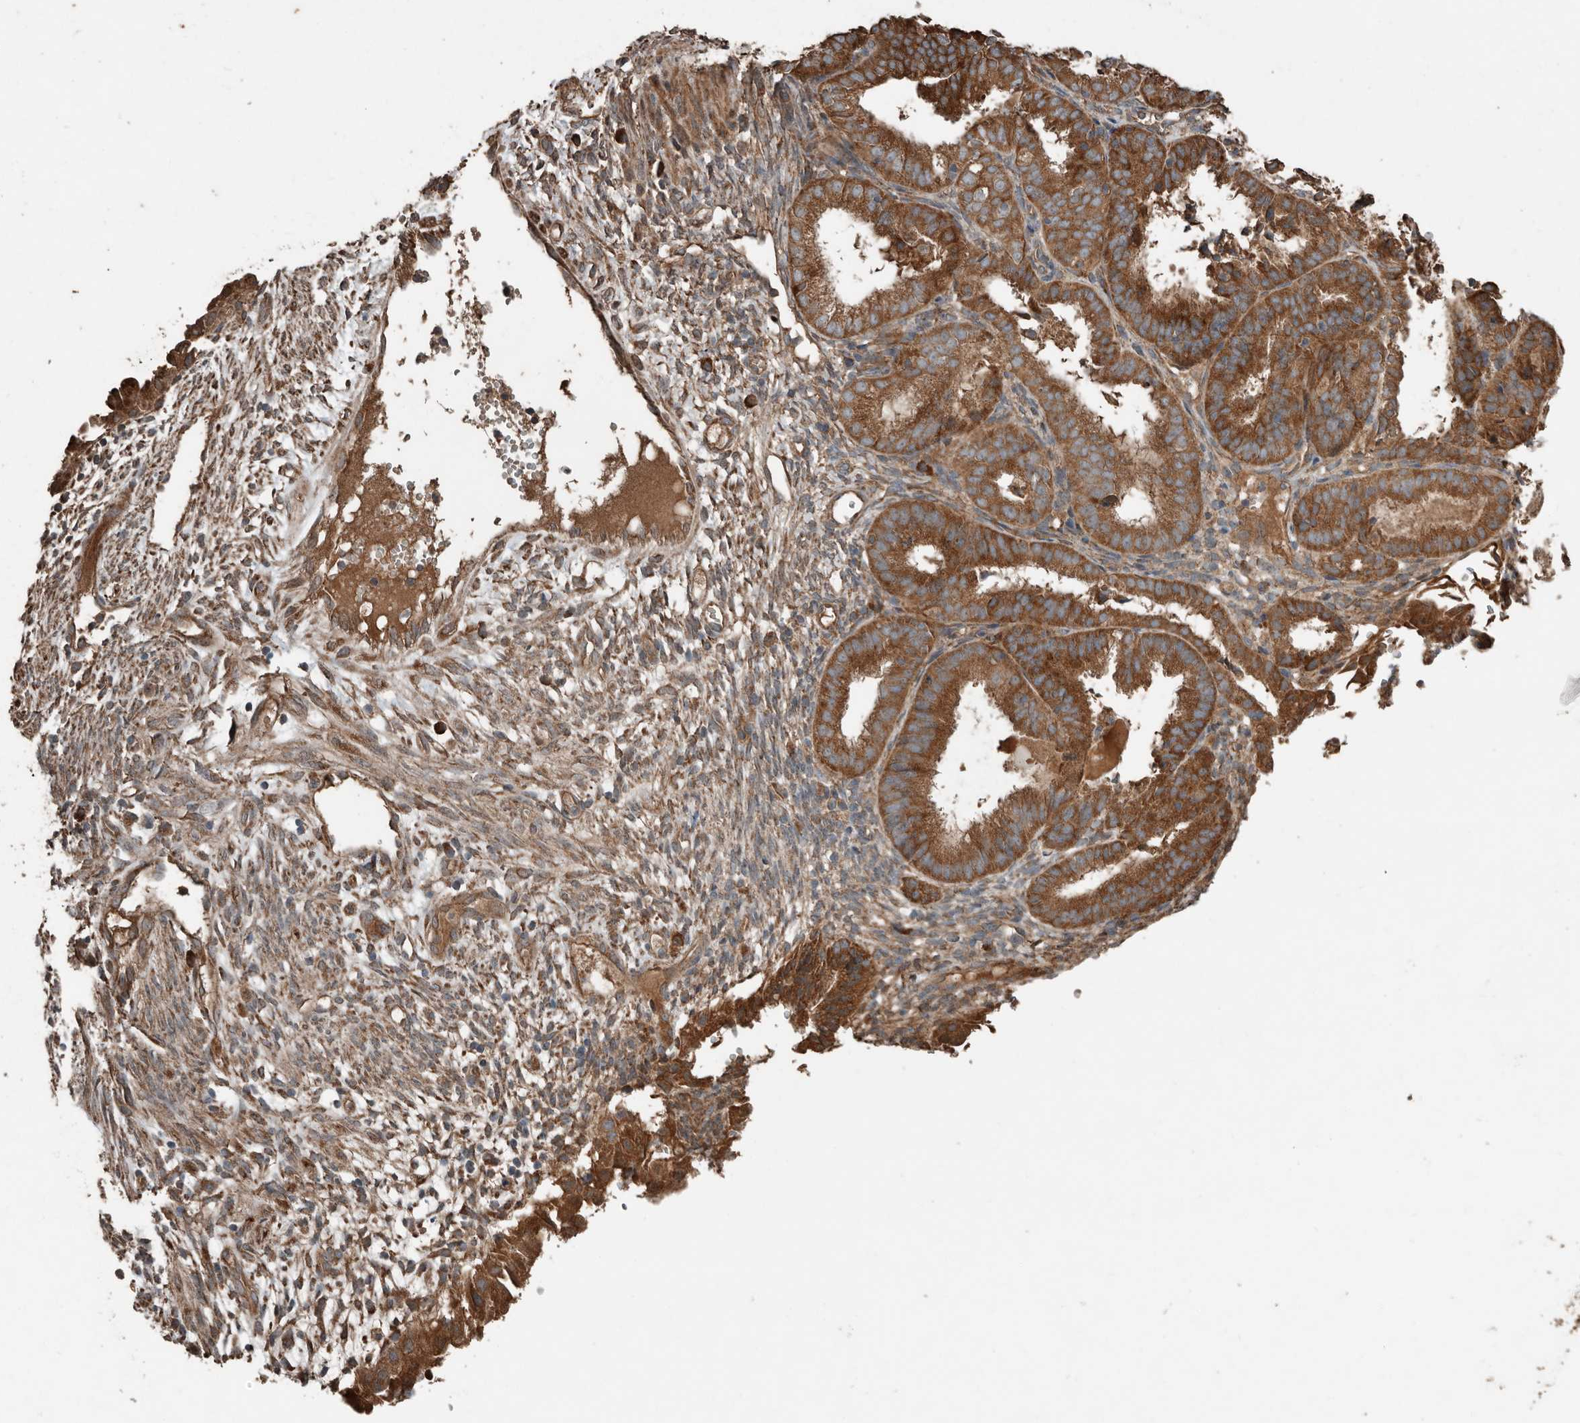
{"staining": {"intensity": "strong", "quantity": ">75%", "location": "cytoplasmic/membranous"}, "tissue": "endometrial cancer", "cell_type": "Tumor cells", "image_type": "cancer", "snomed": [{"axis": "morphology", "description": "Adenocarcinoma, NOS"}, {"axis": "topography", "description": "Endometrium"}], "caption": "Tumor cells display strong cytoplasmic/membranous expression in about >75% of cells in endometrial cancer (adenocarcinoma).", "gene": "RNF207", "patient": {"sex": "female", "age": 51}}